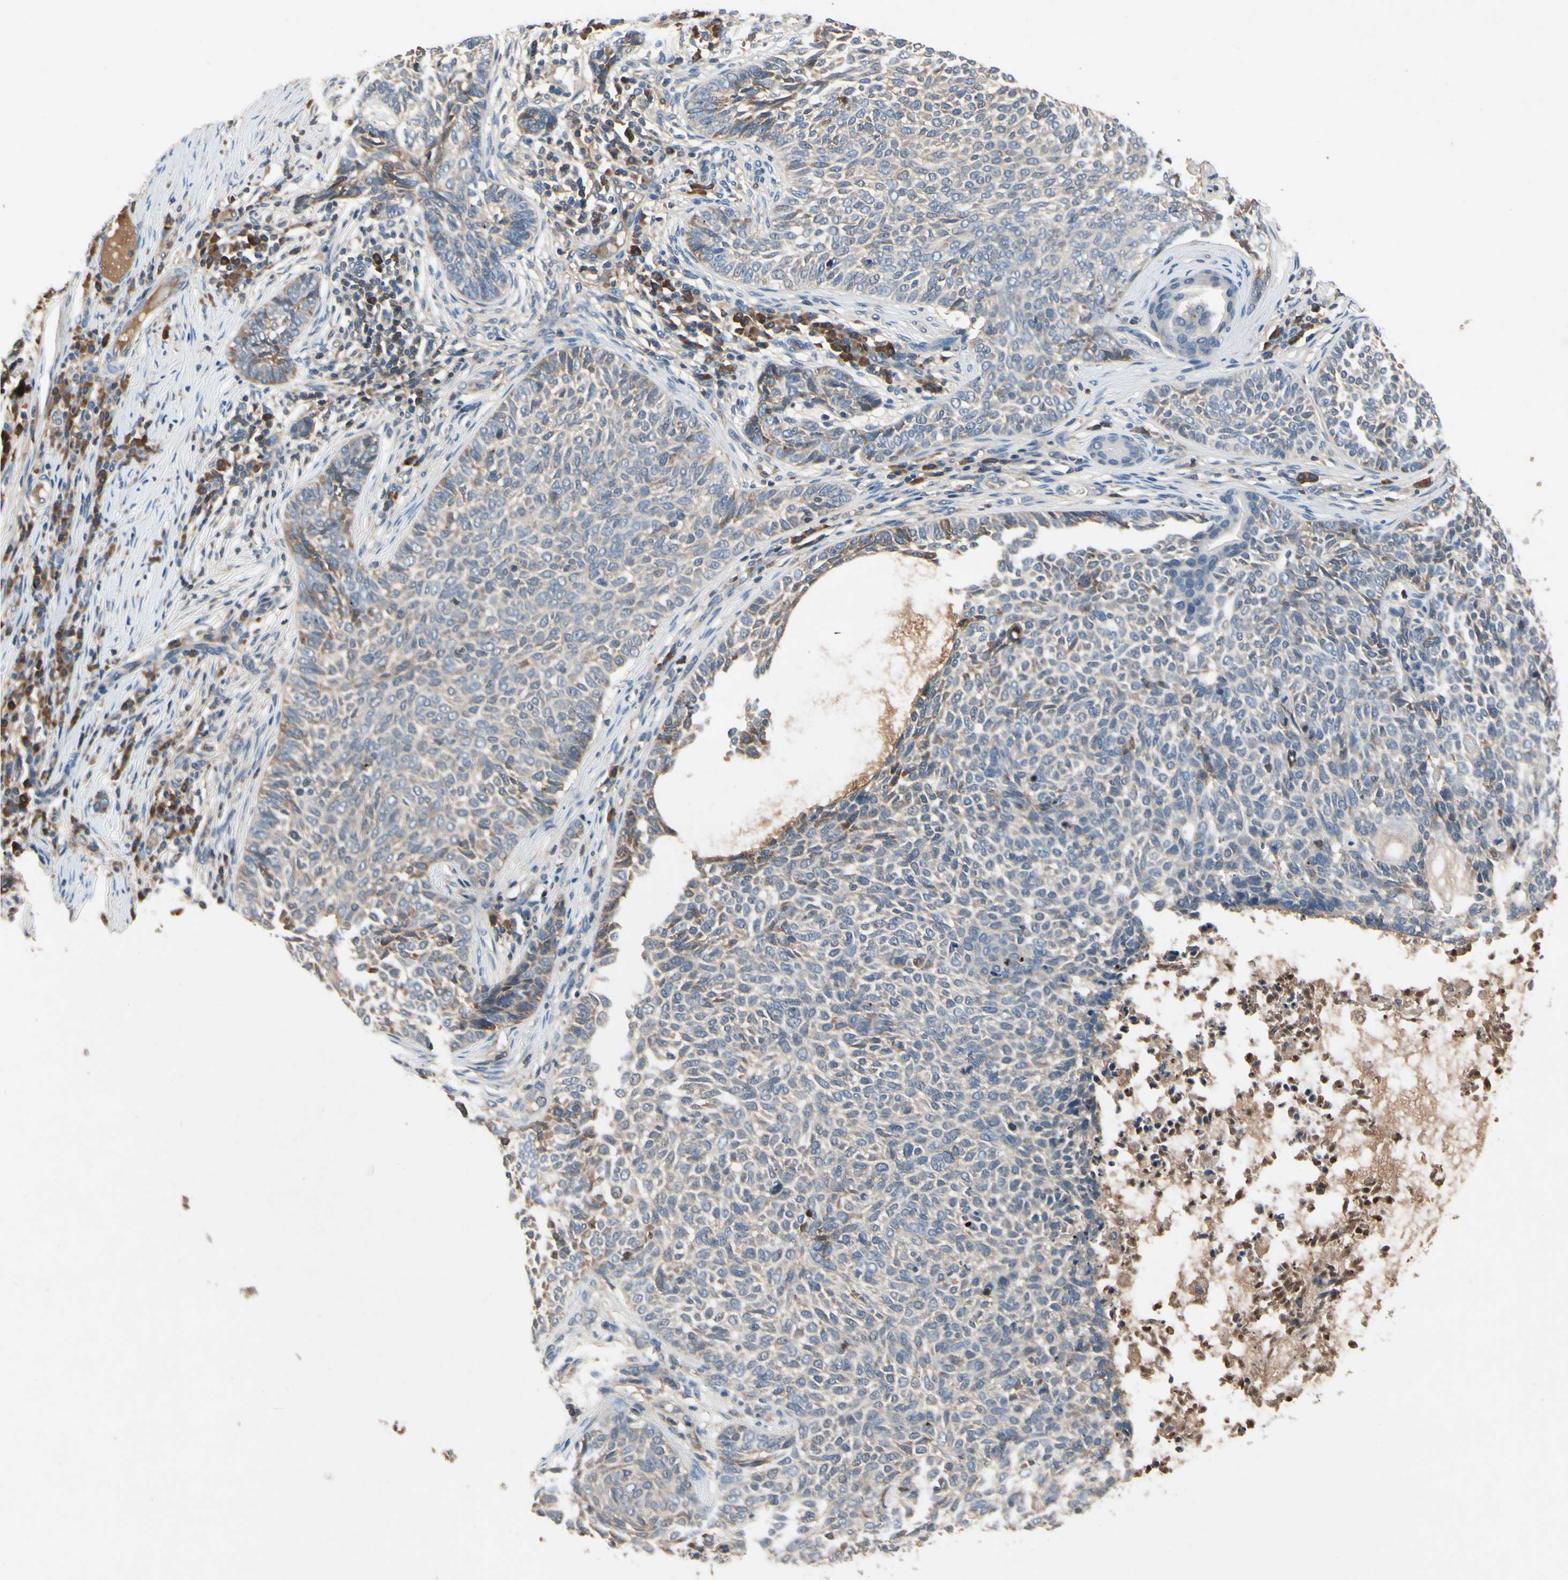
{"staining": {"intensity": "weak", "quantity": "25%-75%", "location": "cytoplasmic/membranous"}, "tissue": "skin cancer", "cell_type": "Tumor cells", "image_type": "cancer", "snomed": [{"axis": "morphology", "description": "Basal cell carcinoma"}, {"axis": "topography", "description": "Skin"}], "caption": "Tumor cells display low levels of weak cytoplasmic/membranous expression in about 25%-75% of cells in human skin cancer.", "gene": "IL1RL1", "patient": {"sex": "male", "age": 87}}